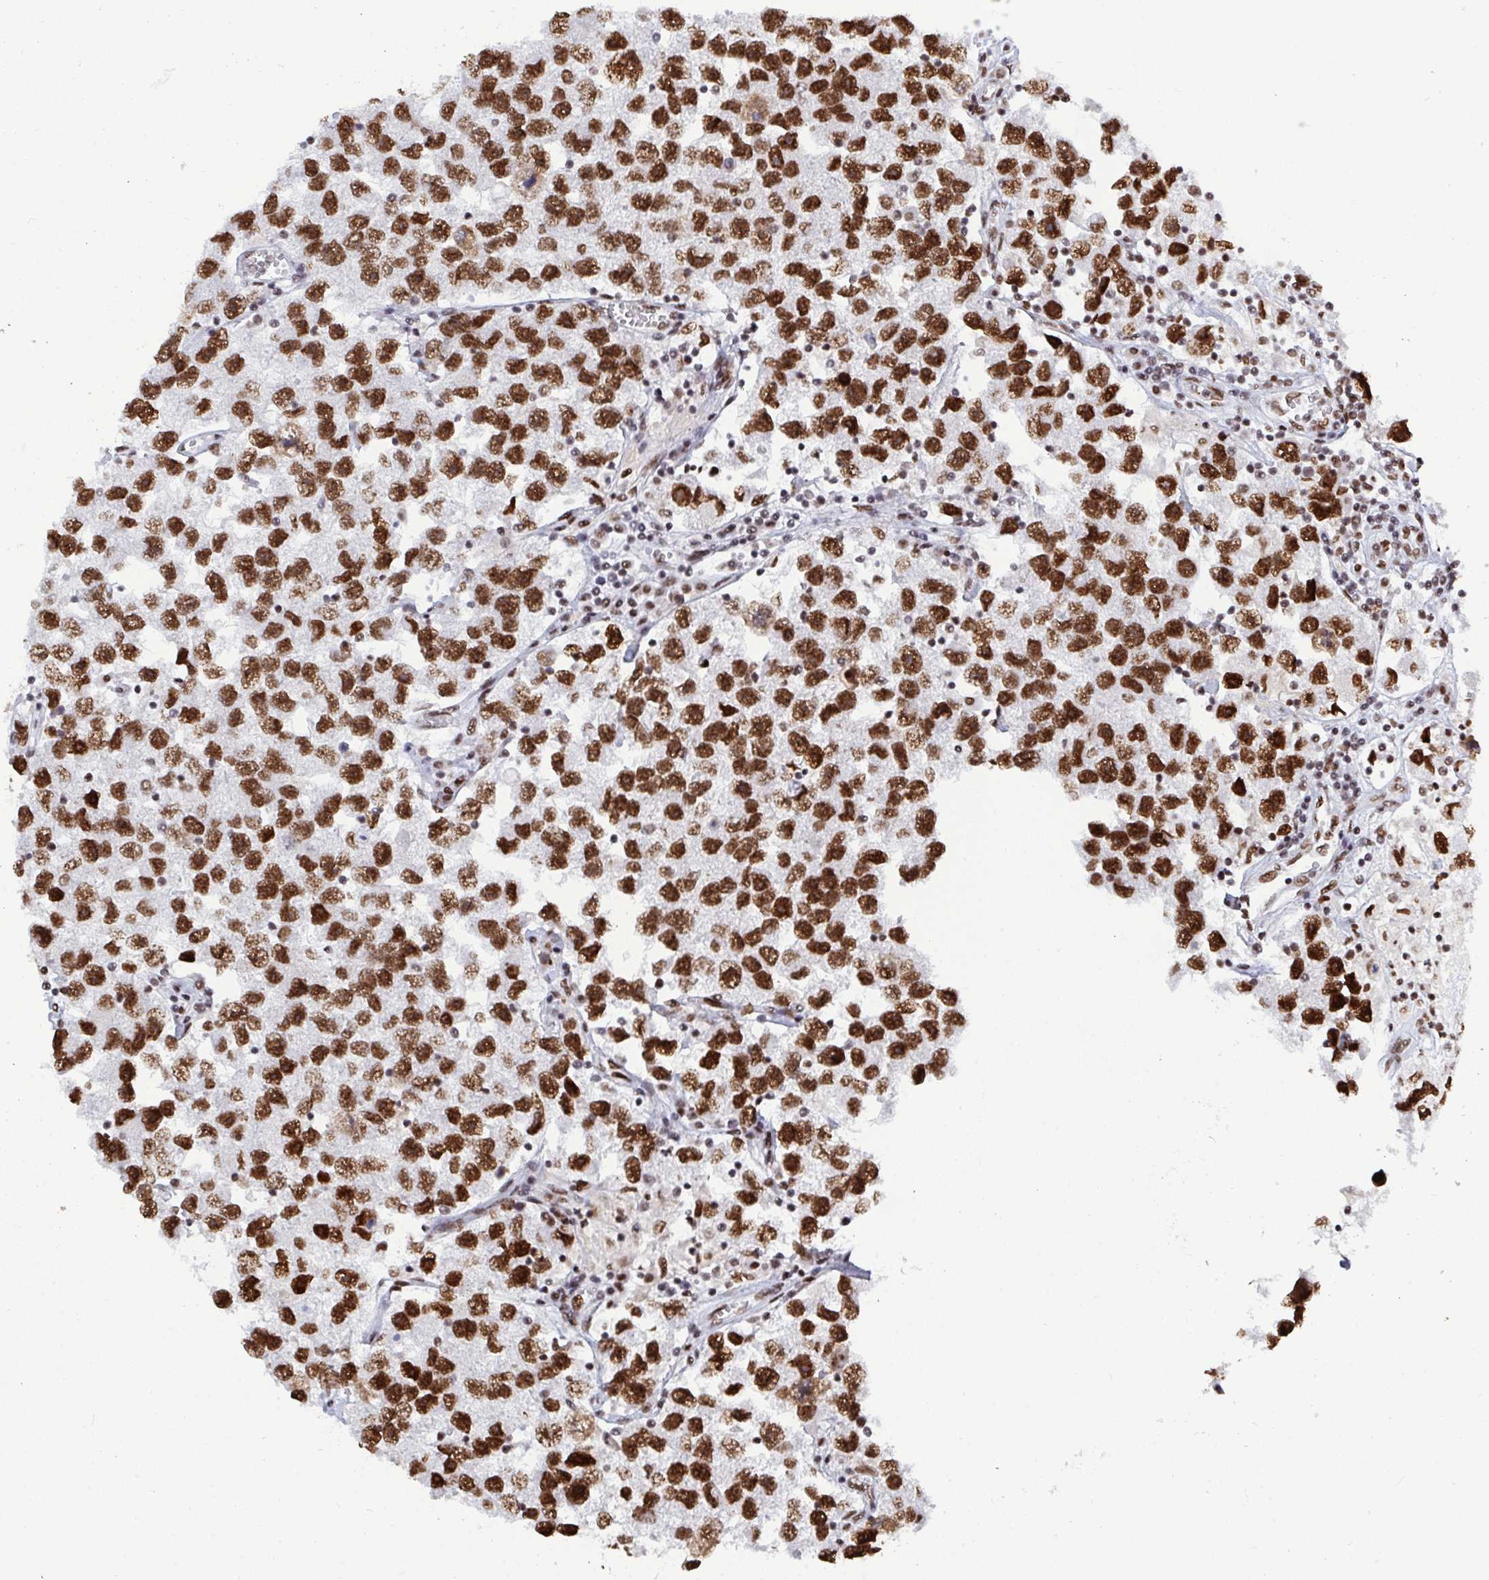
{"staining": {"intensity": "strong", "quantity": ">75%", "location": "nuclear"}, "tissue": "testis cancer", "cell_type": "Tumor cells", "image_type": "cancer", "snomed": [{"axis": "morphology", "description": "Seminoma, NOS"}, {"axis": "topography", "description": "Testis"}], "caption": "A brown stain highlights strong nuclear positivity of a protein in human testis seminoma tumor cells.", "gene": "ZNF607", "patient": {"sex": "male", "age": 26}}